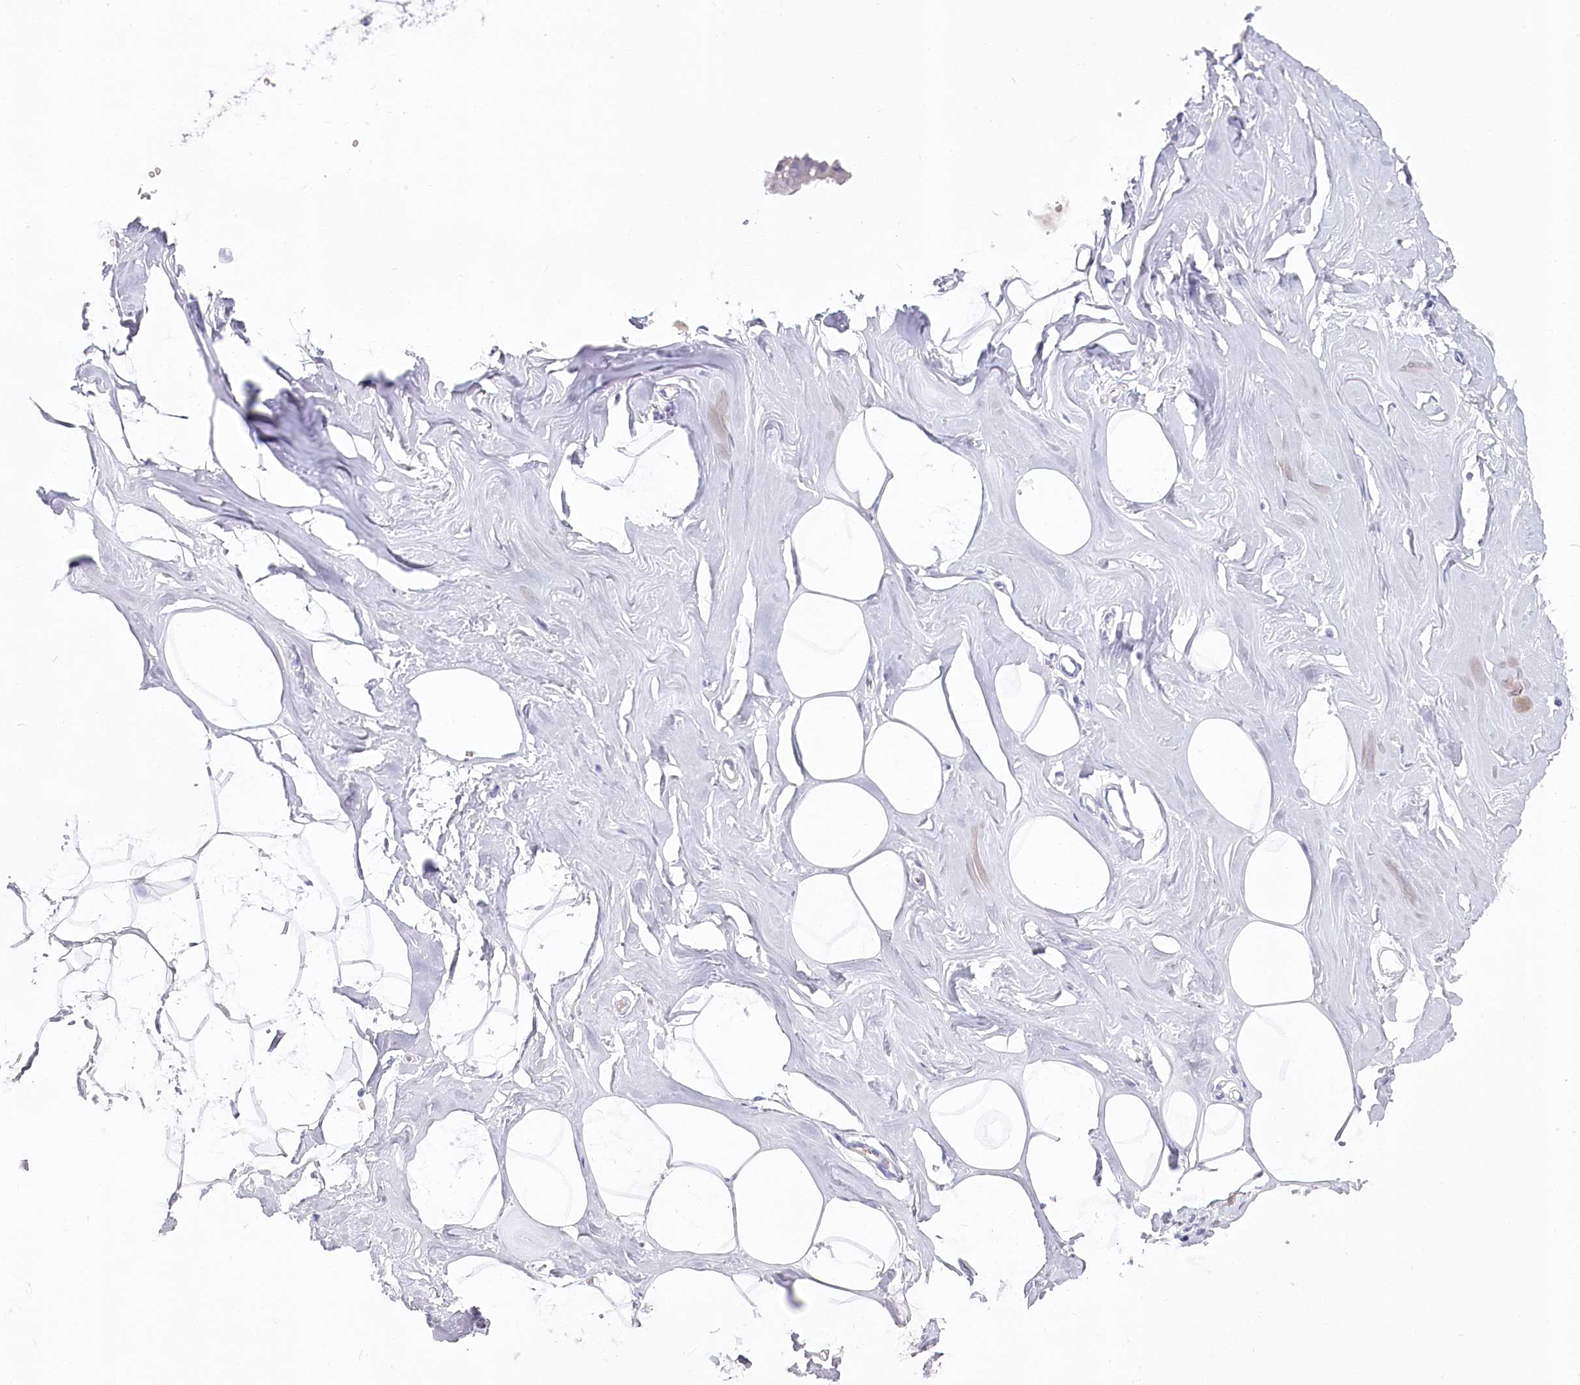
{"staining": {"intensity": "negative", "quantity": "none", "location": "none"}, "tissue": "adipose tissue", "cell_type": "Adipocytes", "image_type": "normal", "snomed": [{"axis": "morphology", "description": "Normal tissue, NOS"}, {"axis": "morphology", "description": "Fibrosis, NOS"}, {"axis": "topography", "description": "Breast"}, {"axis": "topography", "description": "Adipose tissue"}], "caption": "Image shows no protein staining in adipocytes of unremarkable adipose tissue. (Stains: DAB (3,3'-diaminobenzidine) immunohistochemistry (IHC) with hematoxylin counter stain, Microscopy: brightfield microscopy at high magnification).", "gene": "IFIT5", "patient": {"sex": "female", "age": 39}}